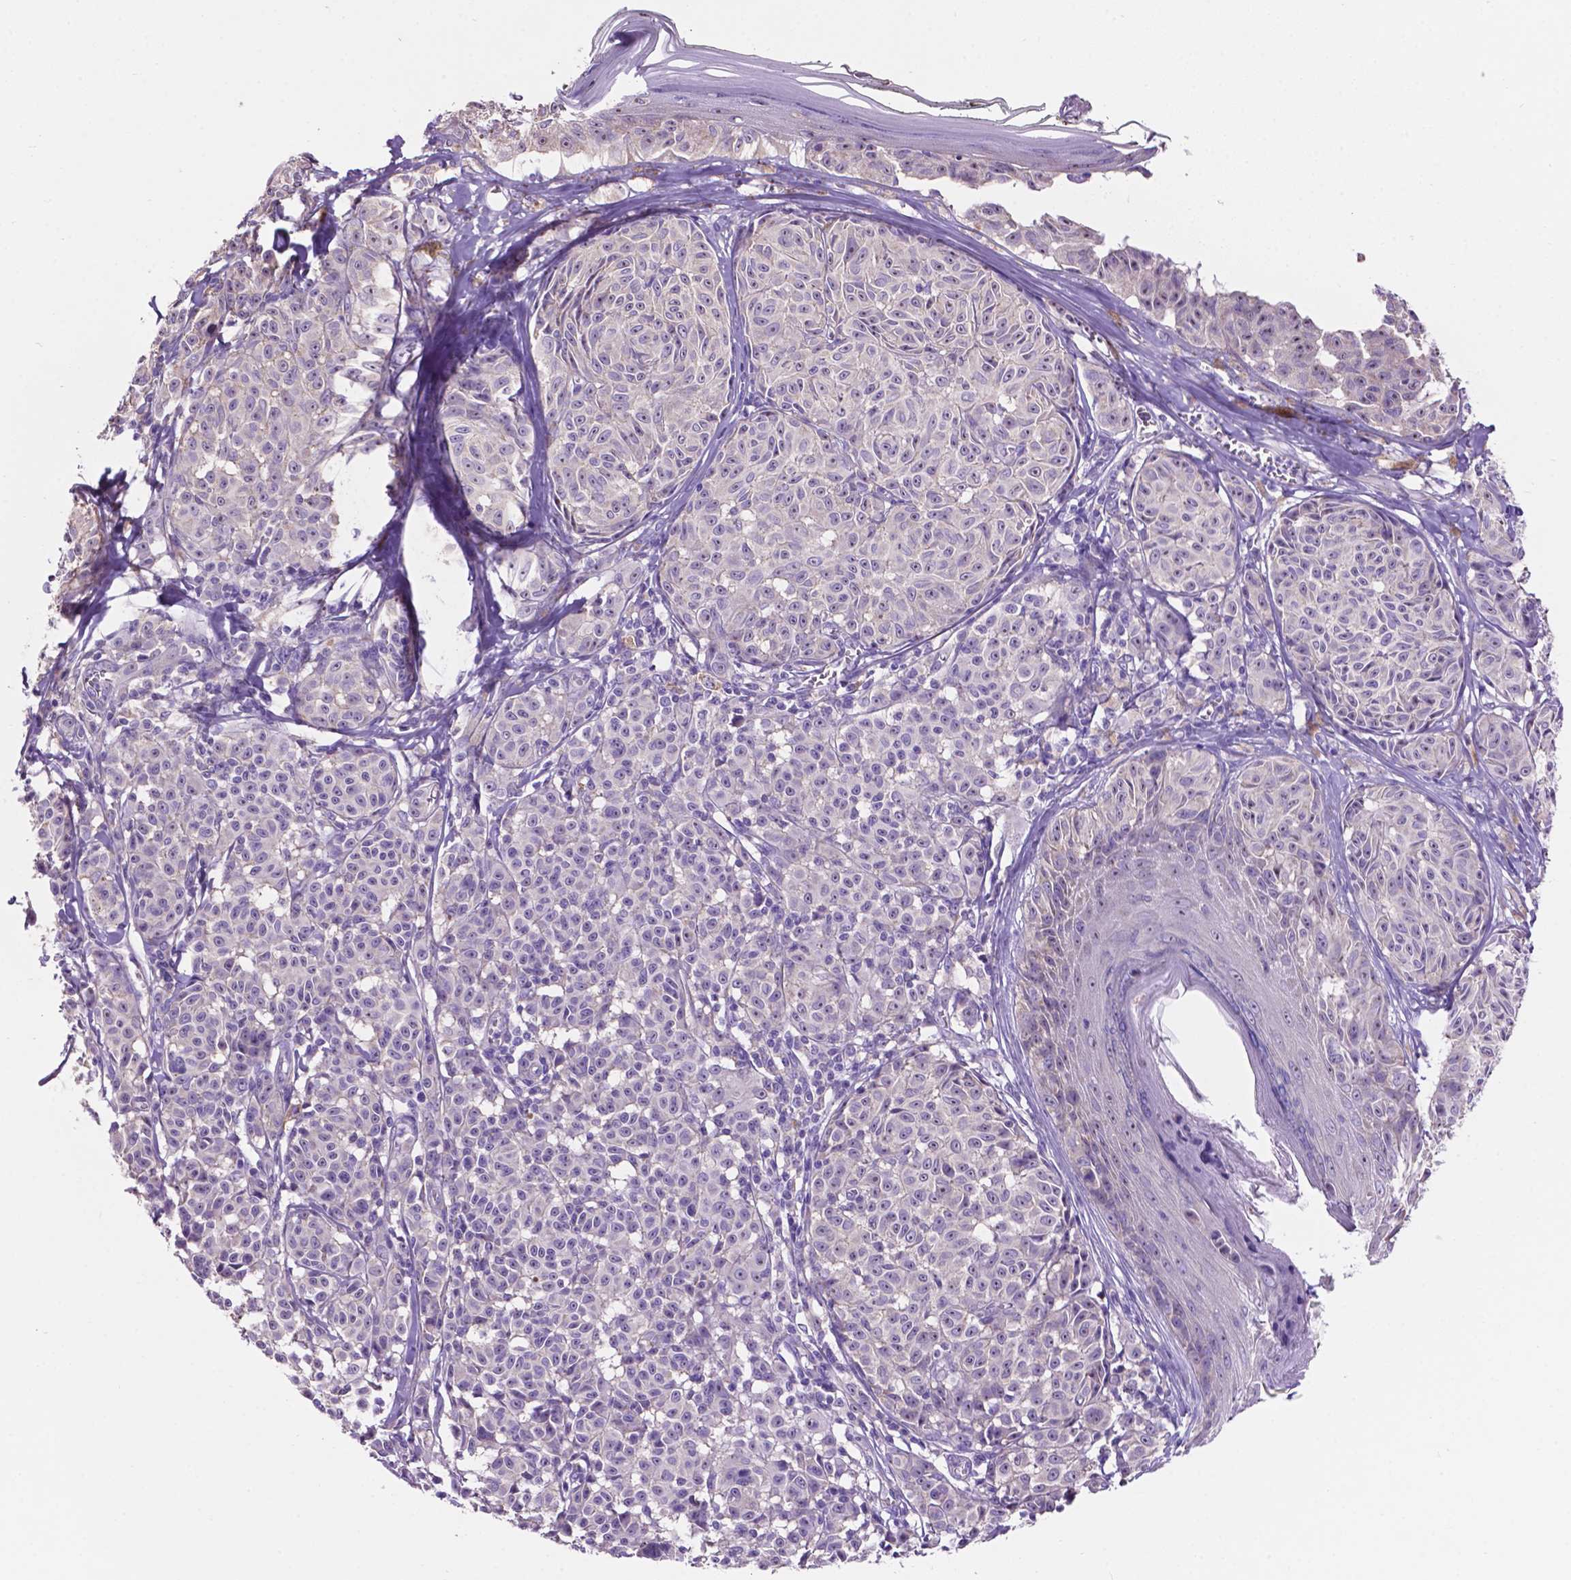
{"staining": {"intensity": "negative", "quantity": "none", "location": "none"}, "tissue": "melanoma", "cell_type": "Tumor cells", "image_type": "cancer", "snomed": [{"axis": "morphology", "description": "Malignant melanoma, NOS"}, {"axis": "topography", "description": "Skin"}], "caption": "The histopathology image exhibits no significant expression in tumor cells of malignant melanoma. (IHC, brightfield microscopy, high magnification).", "gene": "SPDYA", "patient": {"sex": "female", "age": 43}}